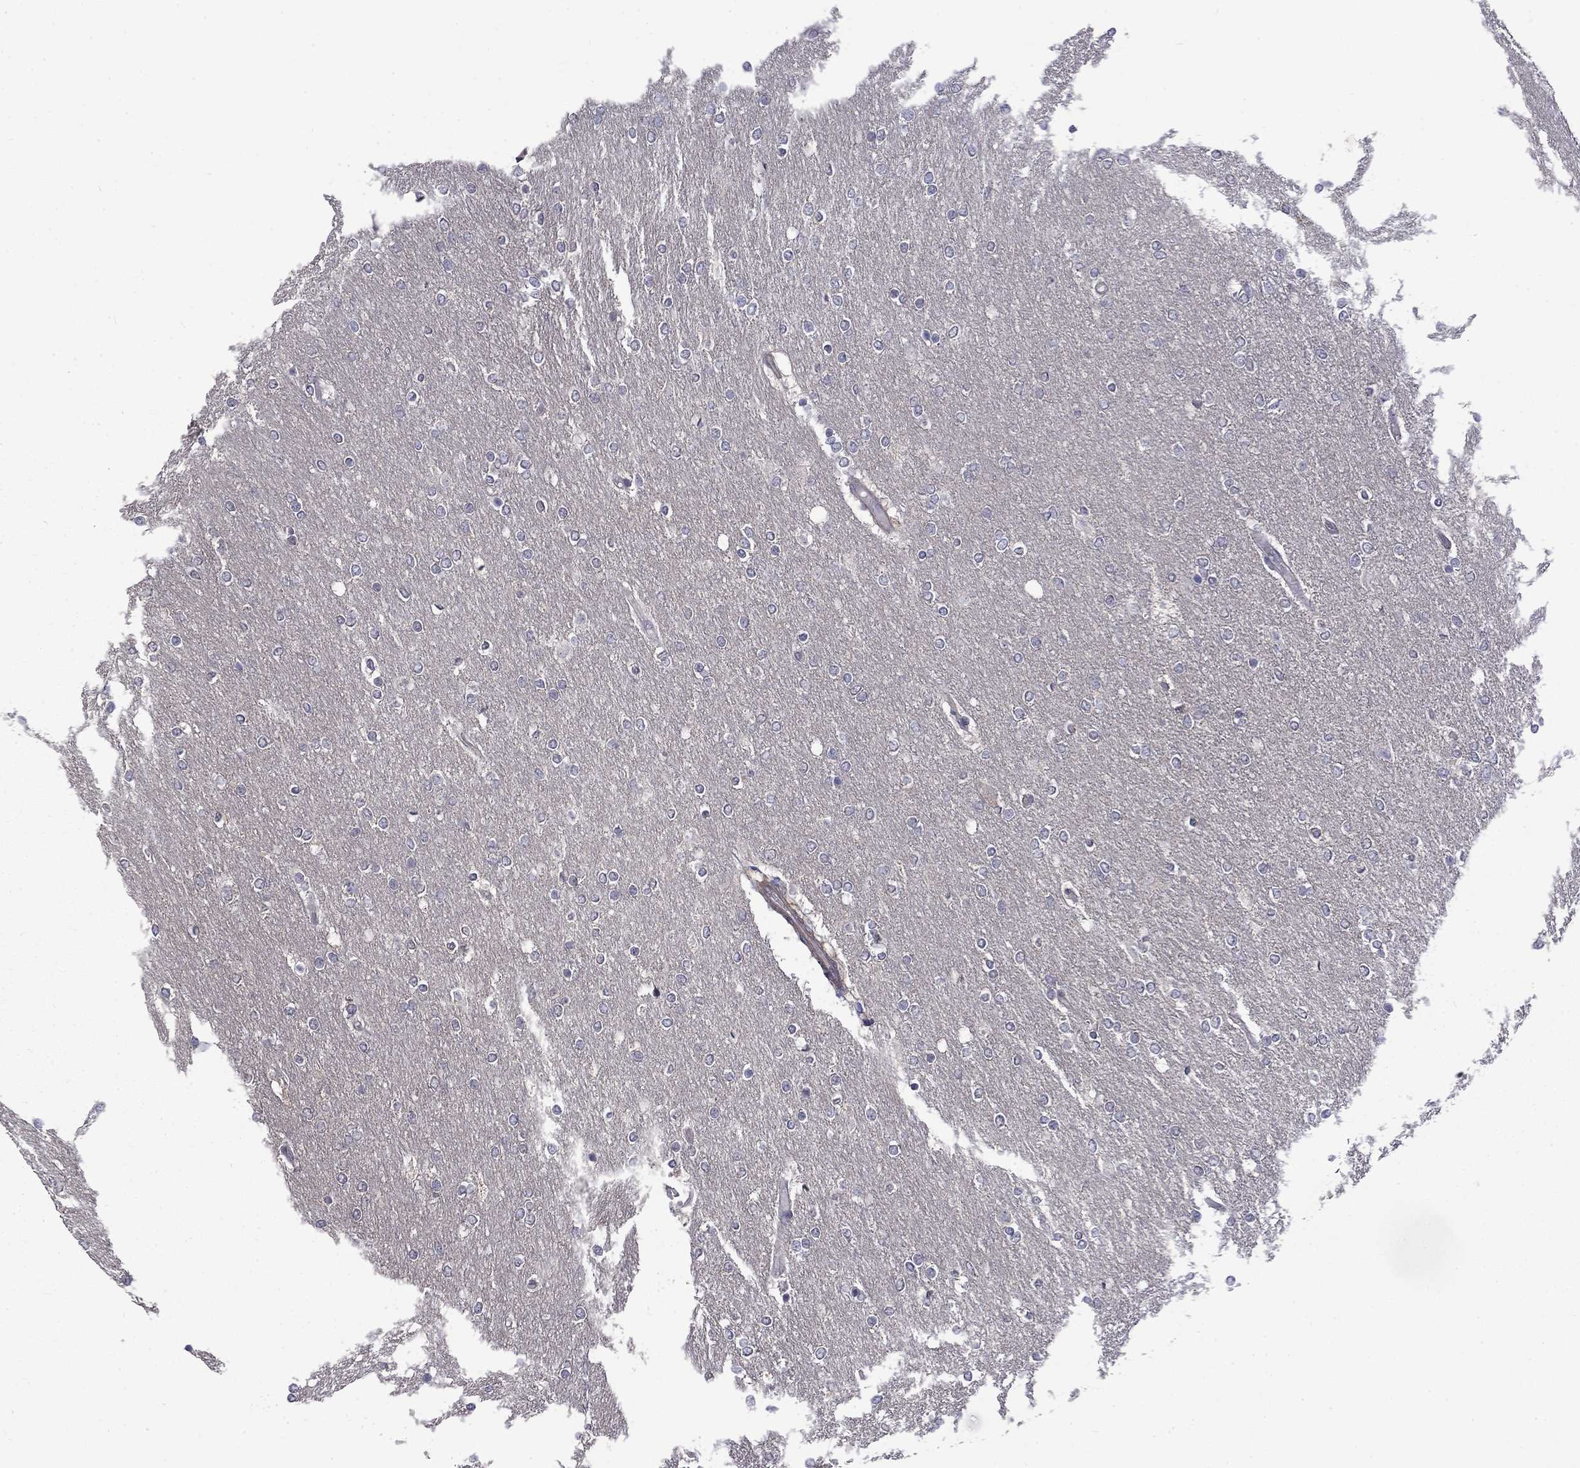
{"staining": {"intensity": "negative", "quantity": "none", "location": "none"}, "tissue": "glioma", "cell_type": "Tumor cells", "image_type": "cancer", "snomed": [{"axis": "morphology", "description": "Glioma, malignant, High grade"}, {"axis": "topography", "description": "Brain"}], "caption": "A micrograph of human malignant glioma (high-grade) is negative for staining in tumor cells.", "gene": "SLC39A14", "patient": {"sex": "female", "age": 61}}